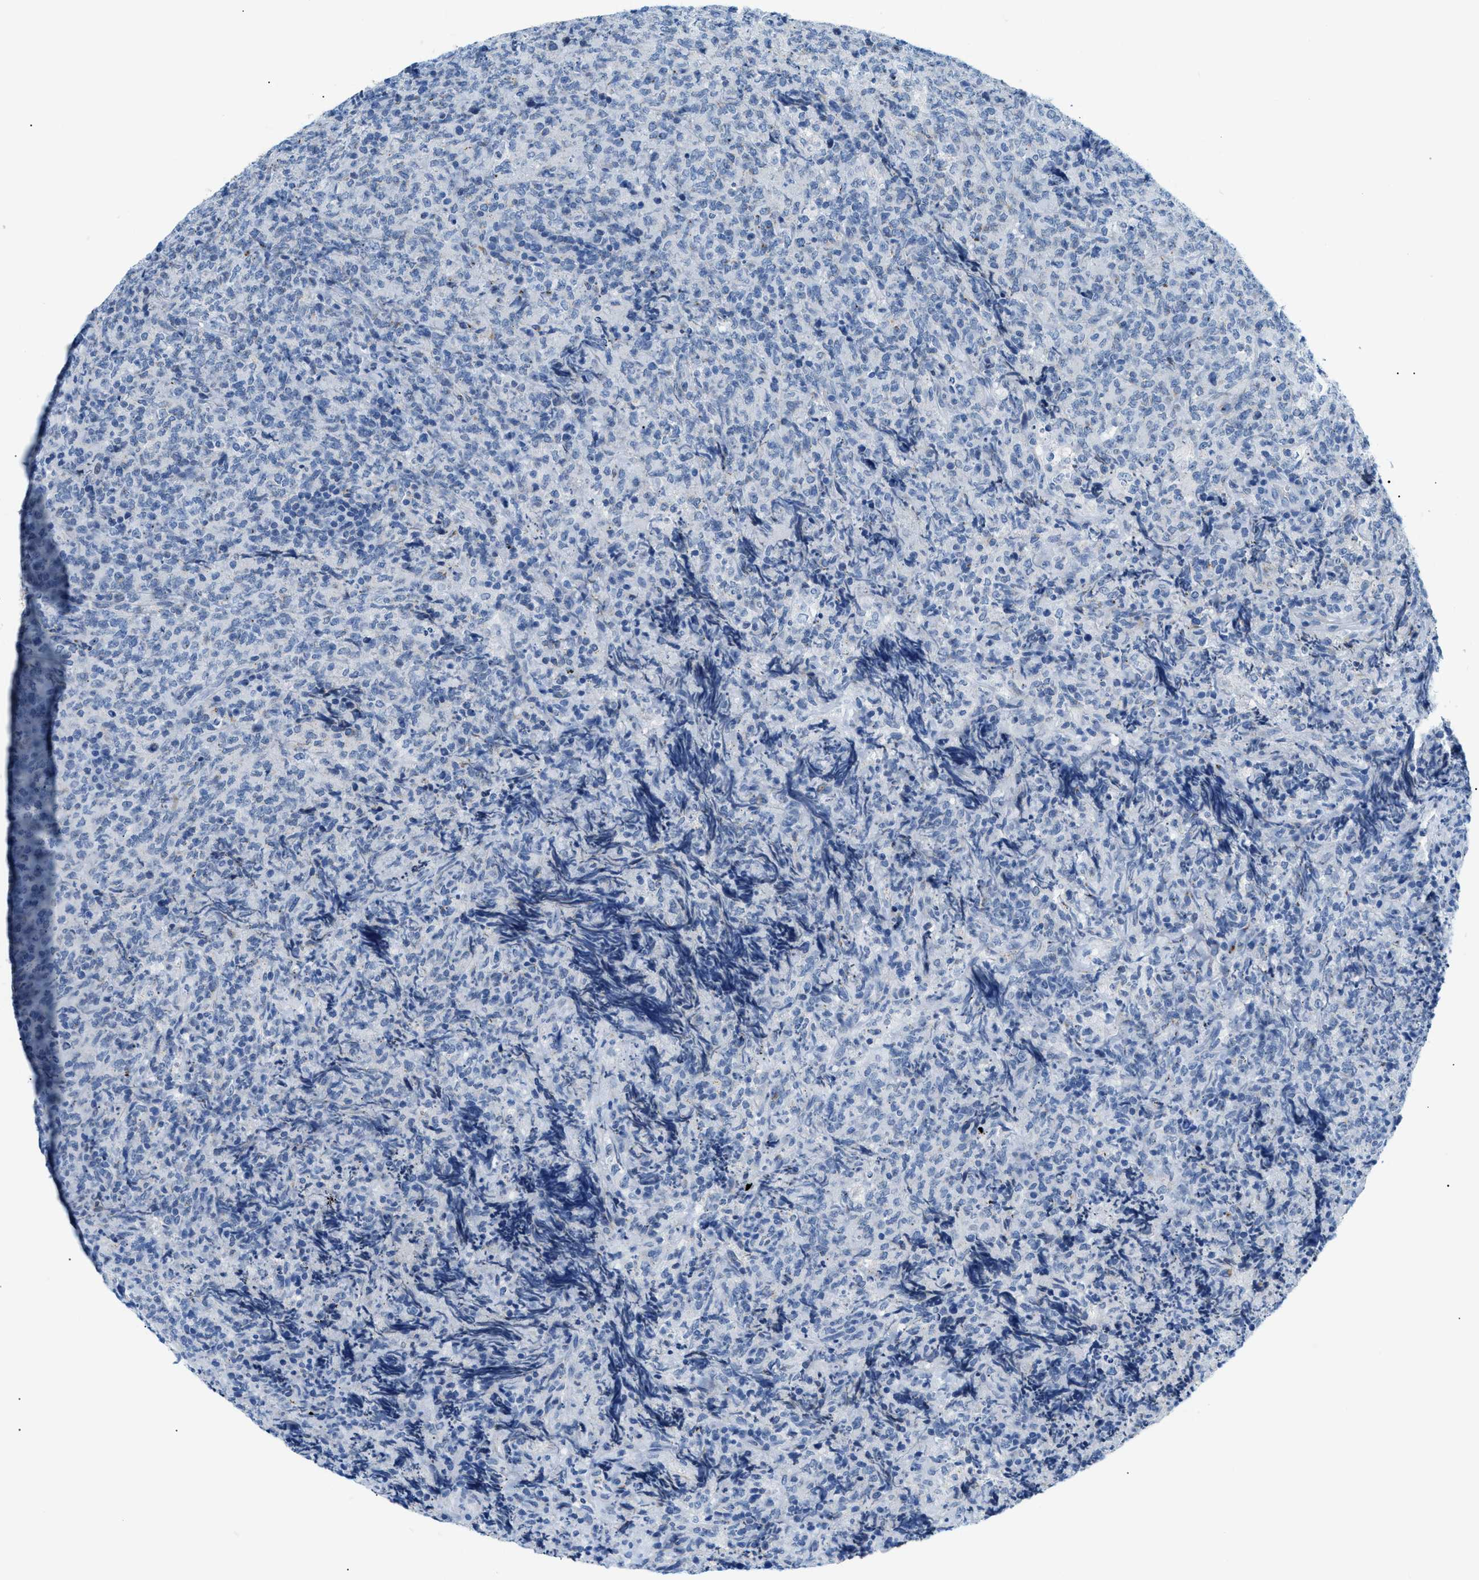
{"staining": {"intensity": "negative", "quantity": "none", "location": "none"}, "tissue": "lymphoma", "cell_type": "Tumor cells", "image_type": "cancer", "snomed": [{"axis": "morphology", "description": "Malignant lymphoma, non-Hodgkin's type, High grade"}, {"axis": "topography", "description": "Tonsil"}], "caption": "Immunohistochemistry (IHC) of human high-grade malignant lymphoma, non-Hodgkin's type reveals no staining in tumor cells.", "gene": "FDCSP", "patient": {"sex": "female", "age": 36}}